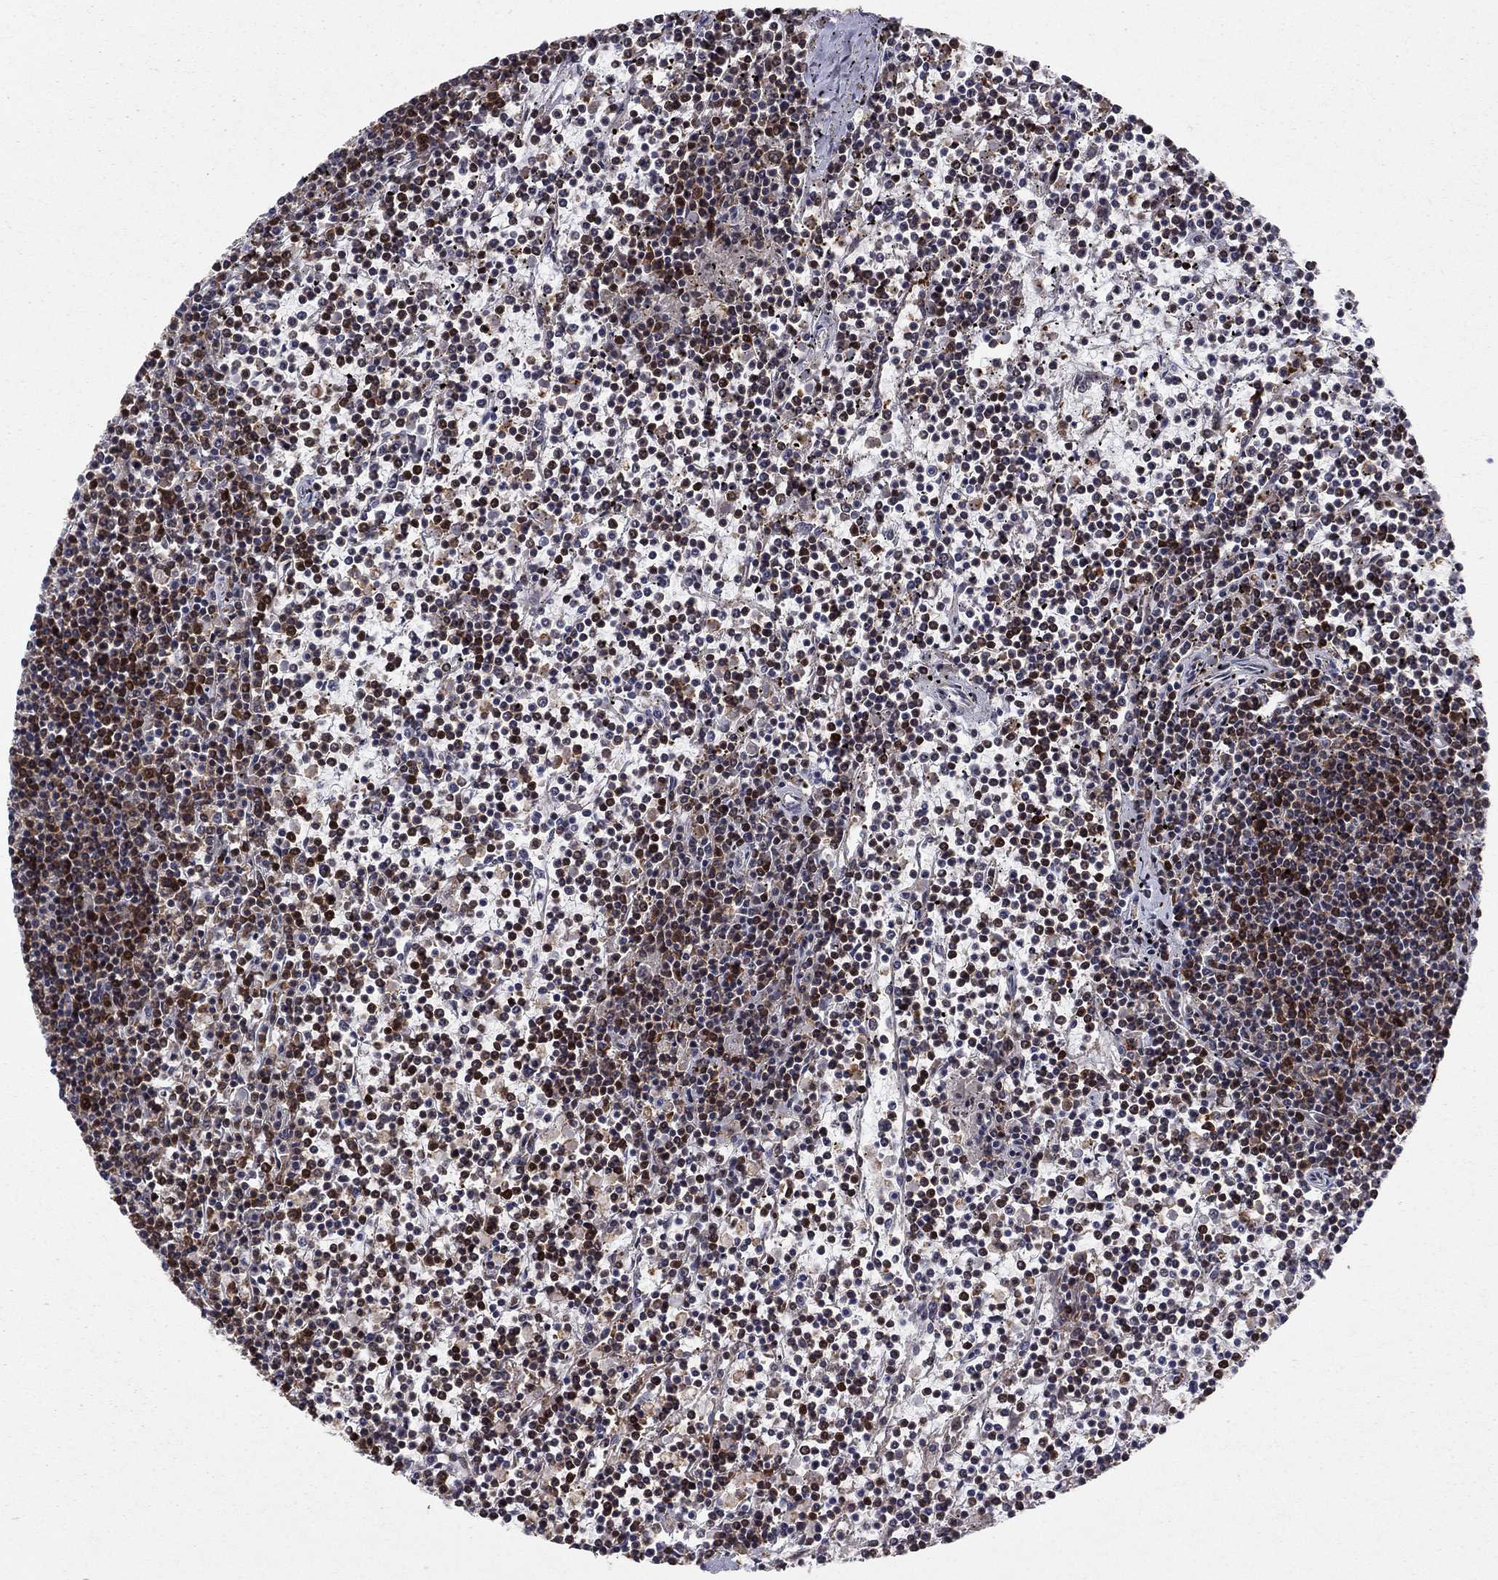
{"staining": {"intensity": "strong", "quantity": "25%-75%", "location": "cytoplasmic/membranous,nuclear"}, "tissue": "lymphoma", "cell_type": "Tumor cells", "image_type": "cancer", "snomed": [{"axis": "morphology", "description": "Malignant lymphoma, non-Hodgkin's type, Low grade"}, {"axis": "topography", "description": "Spleen"}], "caption": "Low-grade malignant lymphoma, non-Hodgkin's type stained with a protein marker exhibits strong staining in tumor cells.", "gene": "SSX2IP", "patient": {"sex": "female", "age": 19}}